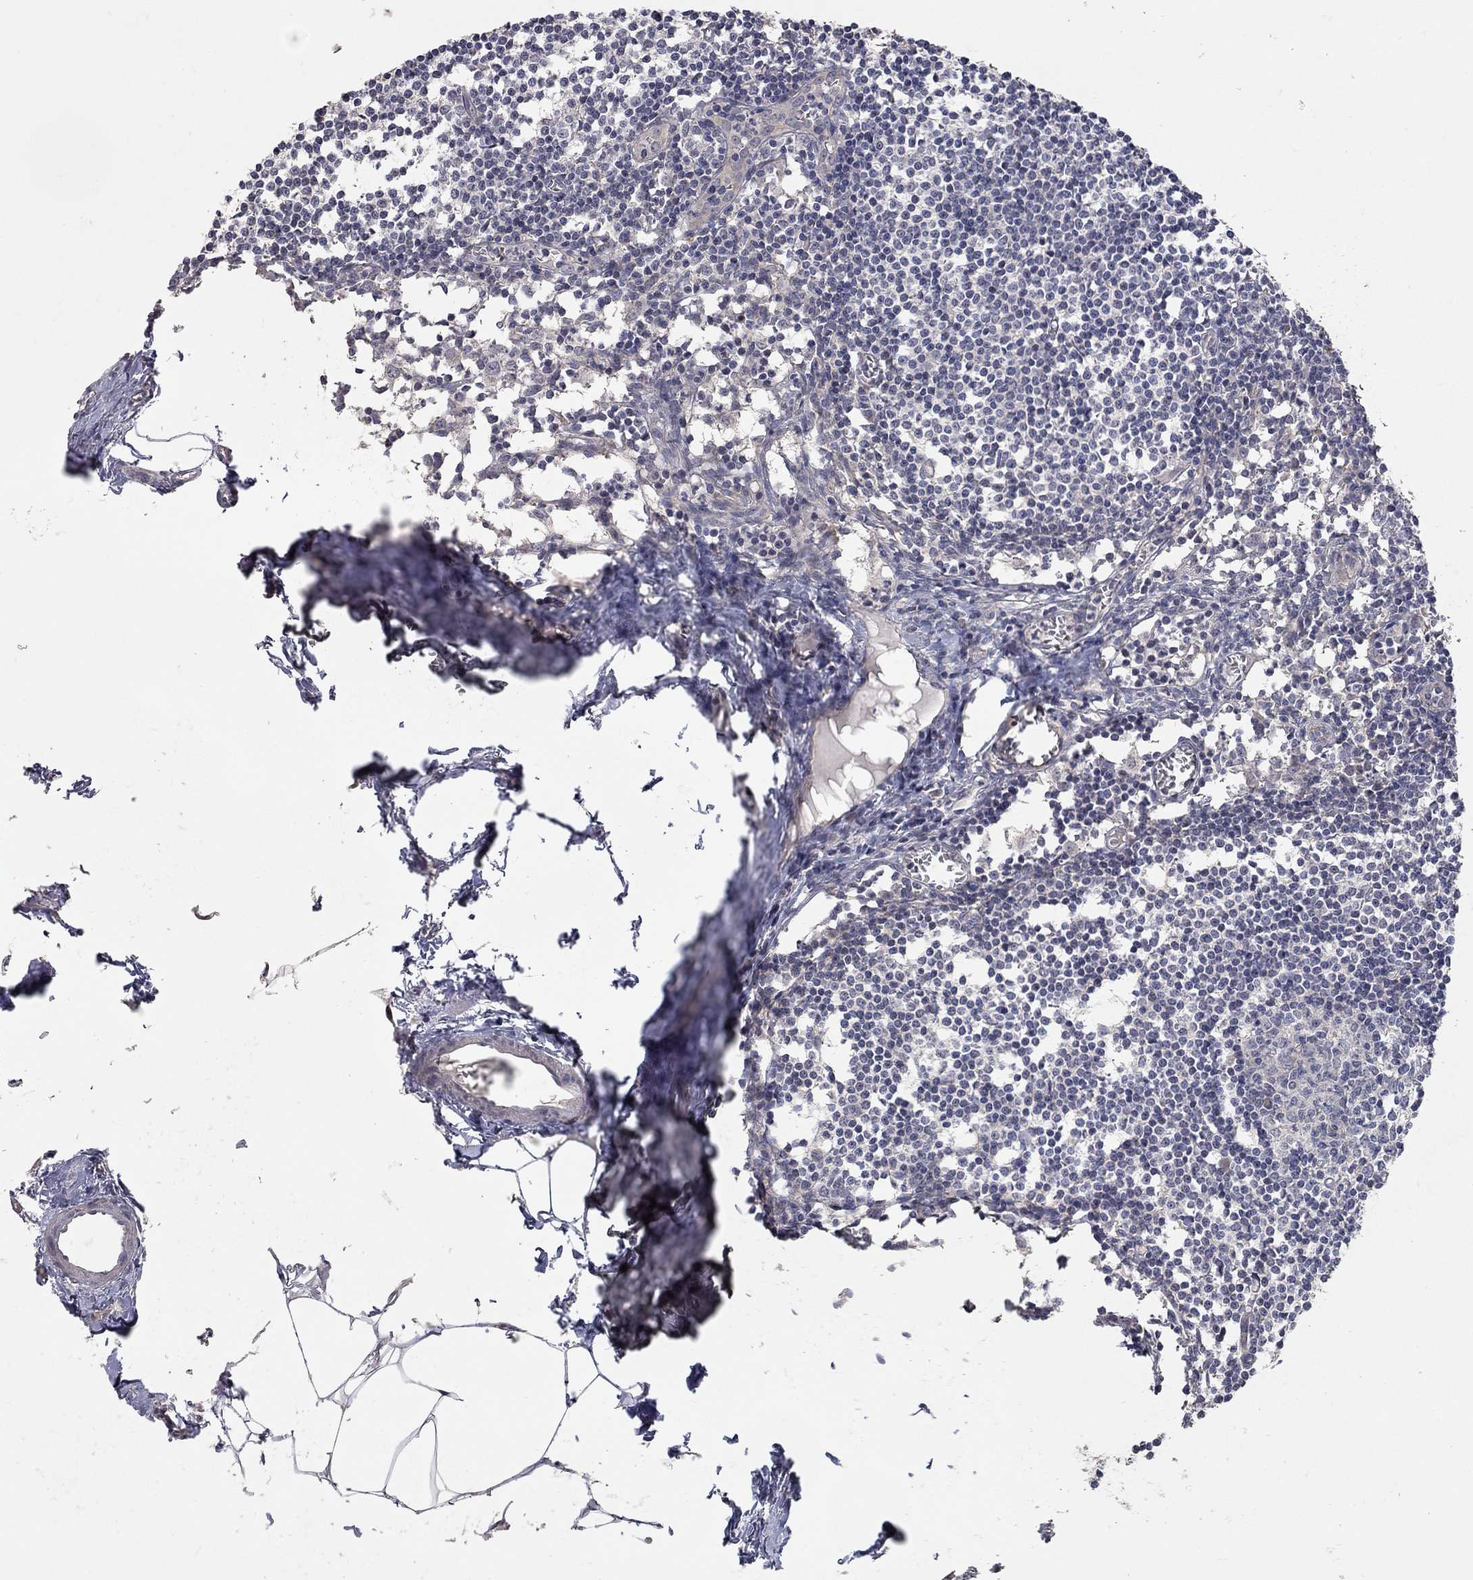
{"staining": {"intensity": "negative", "quantity": "none", "location": "none"}, "tissue": "lymph node", "cell_type": "Germinal center cells", "image_type": "normal", "snomed": [{"axis": "morphology", "description": "Normal tissue, NOS"}, {"axis": "topography", "description": "Lymph node"}], "caption": "Immunohistochemistry (IHC) micrograph of normal human lymph node stained for a protein (brown), which reveals no expression in germinal center cells. (DAB (3,3'-diaminobenzidine) IHC visualized using brightfield microscopy, high magnification).", "gene": "WASF3", "patient": {"sex": "male", "age": 59}}